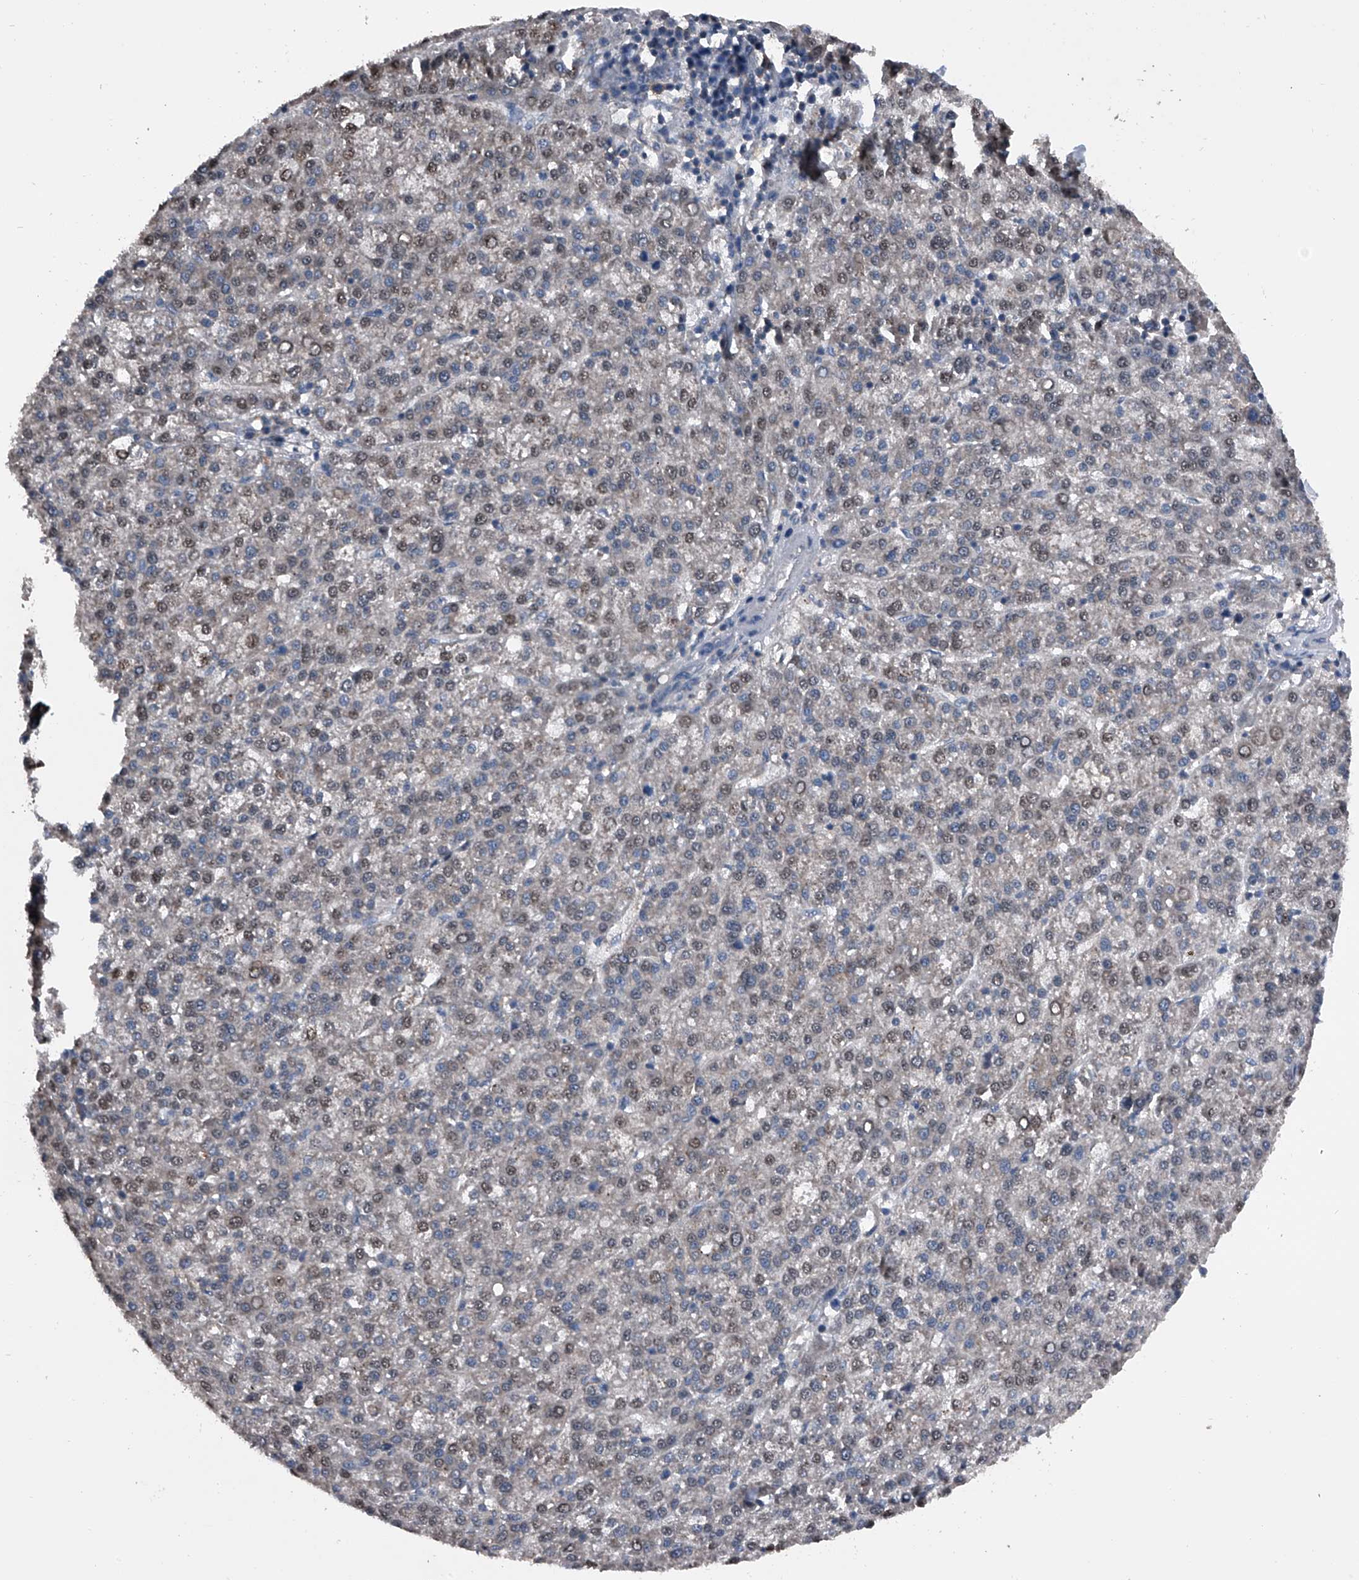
{"staining": {"intensity": "weak", "quantity": "25%-75%", "location": "nuclear"}, "tissue": "liver cancer", "cell_type": "Tumor cells", "image_type": "cancer", "snomed": [{"axis": "morphology", "description": "Carcinoma, Hepatocellular, NOS"}, {"axis": "topography", "description": "Liver"}], "caption": "This histopathology image demonstrates liver cancer (hepatocellular carcinoma) stained with immunohistochemistry (IHC) to label a protein in brown. The nuclear of tumor cells show weak positivity for the protein. Nuclei are counter-stained blue.", "gene": "PIP5K1A", "patient": {"sex": "female", "age": 58}}